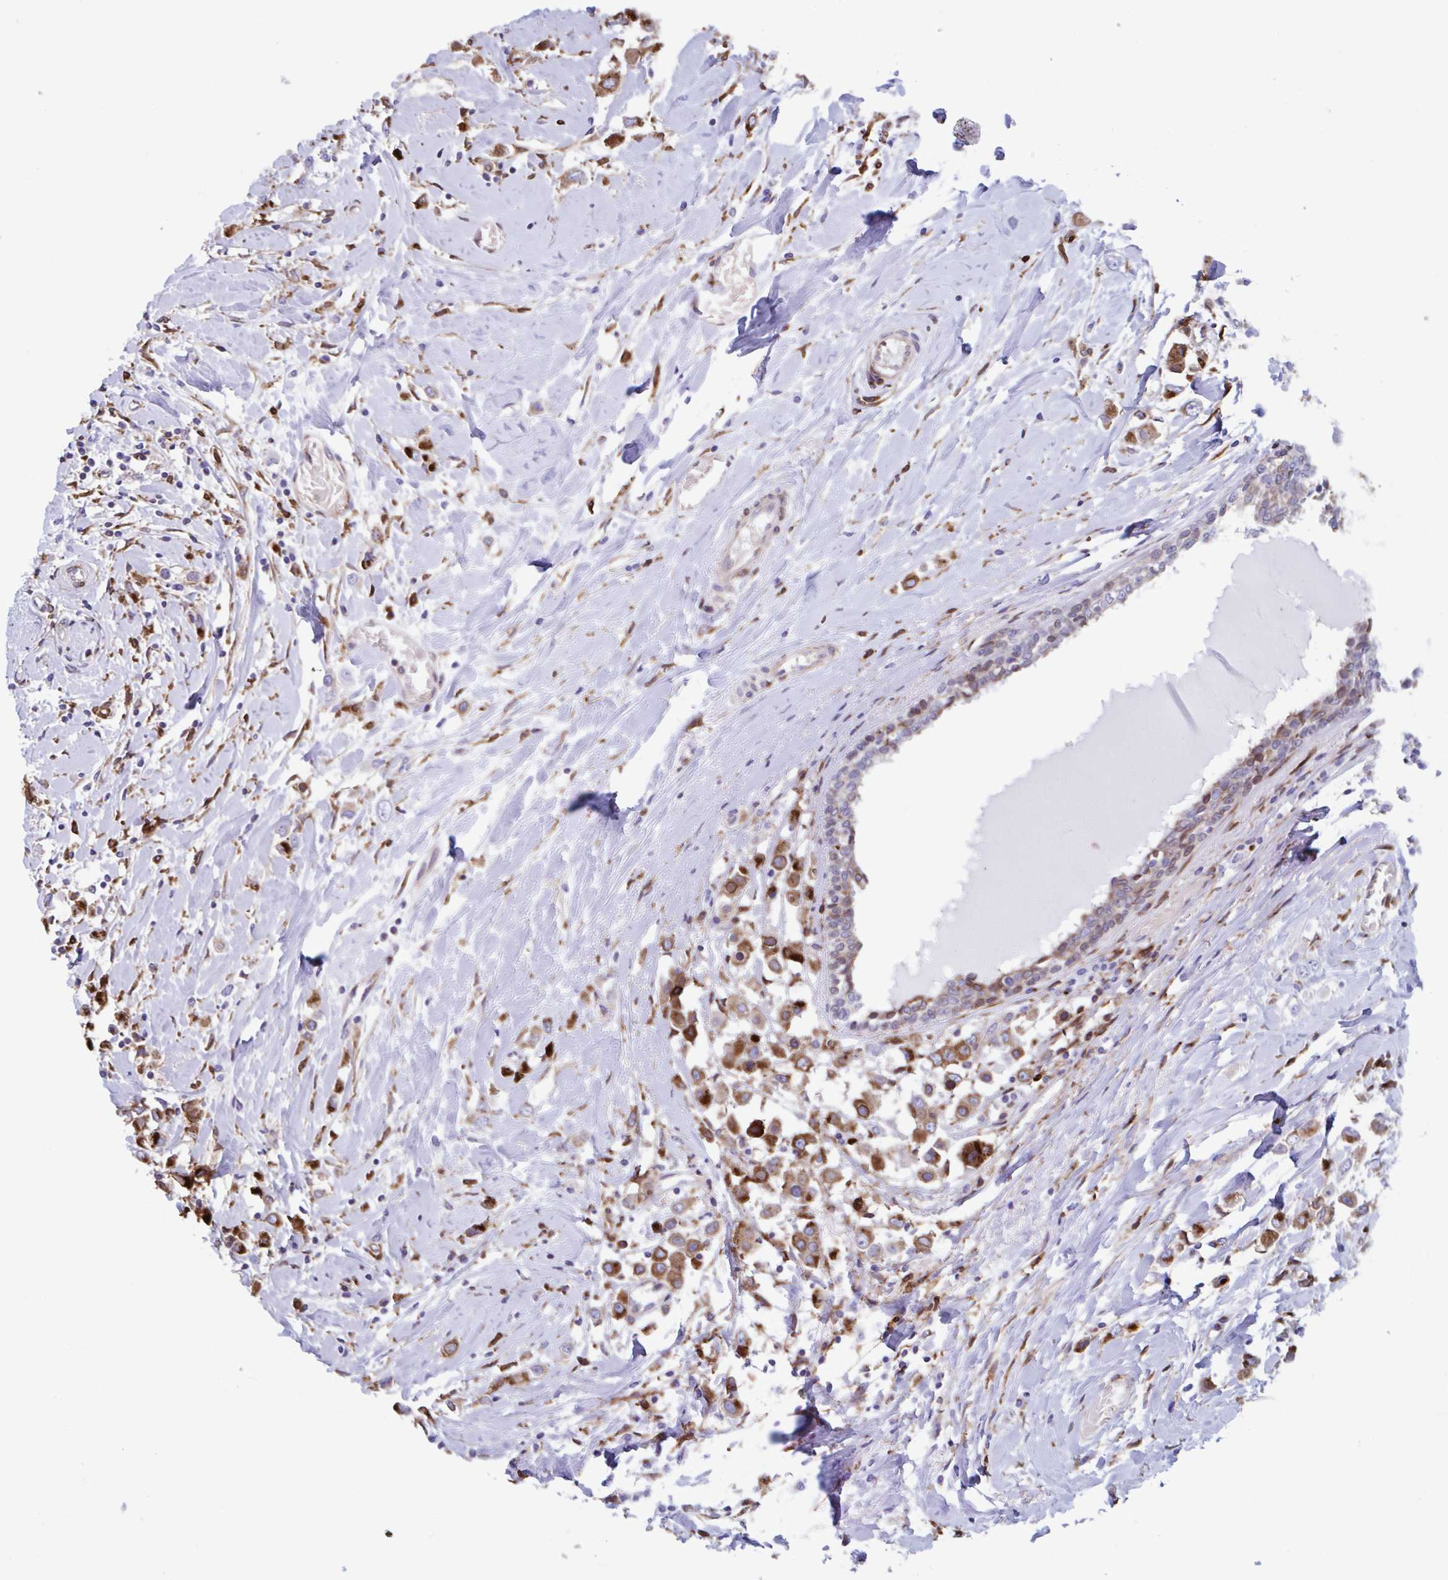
{"staining": {"intensity": "moderate", "quantity": ">75%", "location": "cytoplasmic/membranous"}, "tissue": "breast cancer", "cell_type": "Tumor cells", "image_type": "cancer", "snomed": [{"axis": "morphology", "description": "Duct carcinoma"}, {"axis": "topography", "description": "Breast"}], "caption": "This is a photomicrograph of IHC staining of breast cancer, which shows moderate staining in the cytoplasmic/membranous of tumor cells.", "gene": "RFK", "patient": {"sex": "female", "age": 61}}